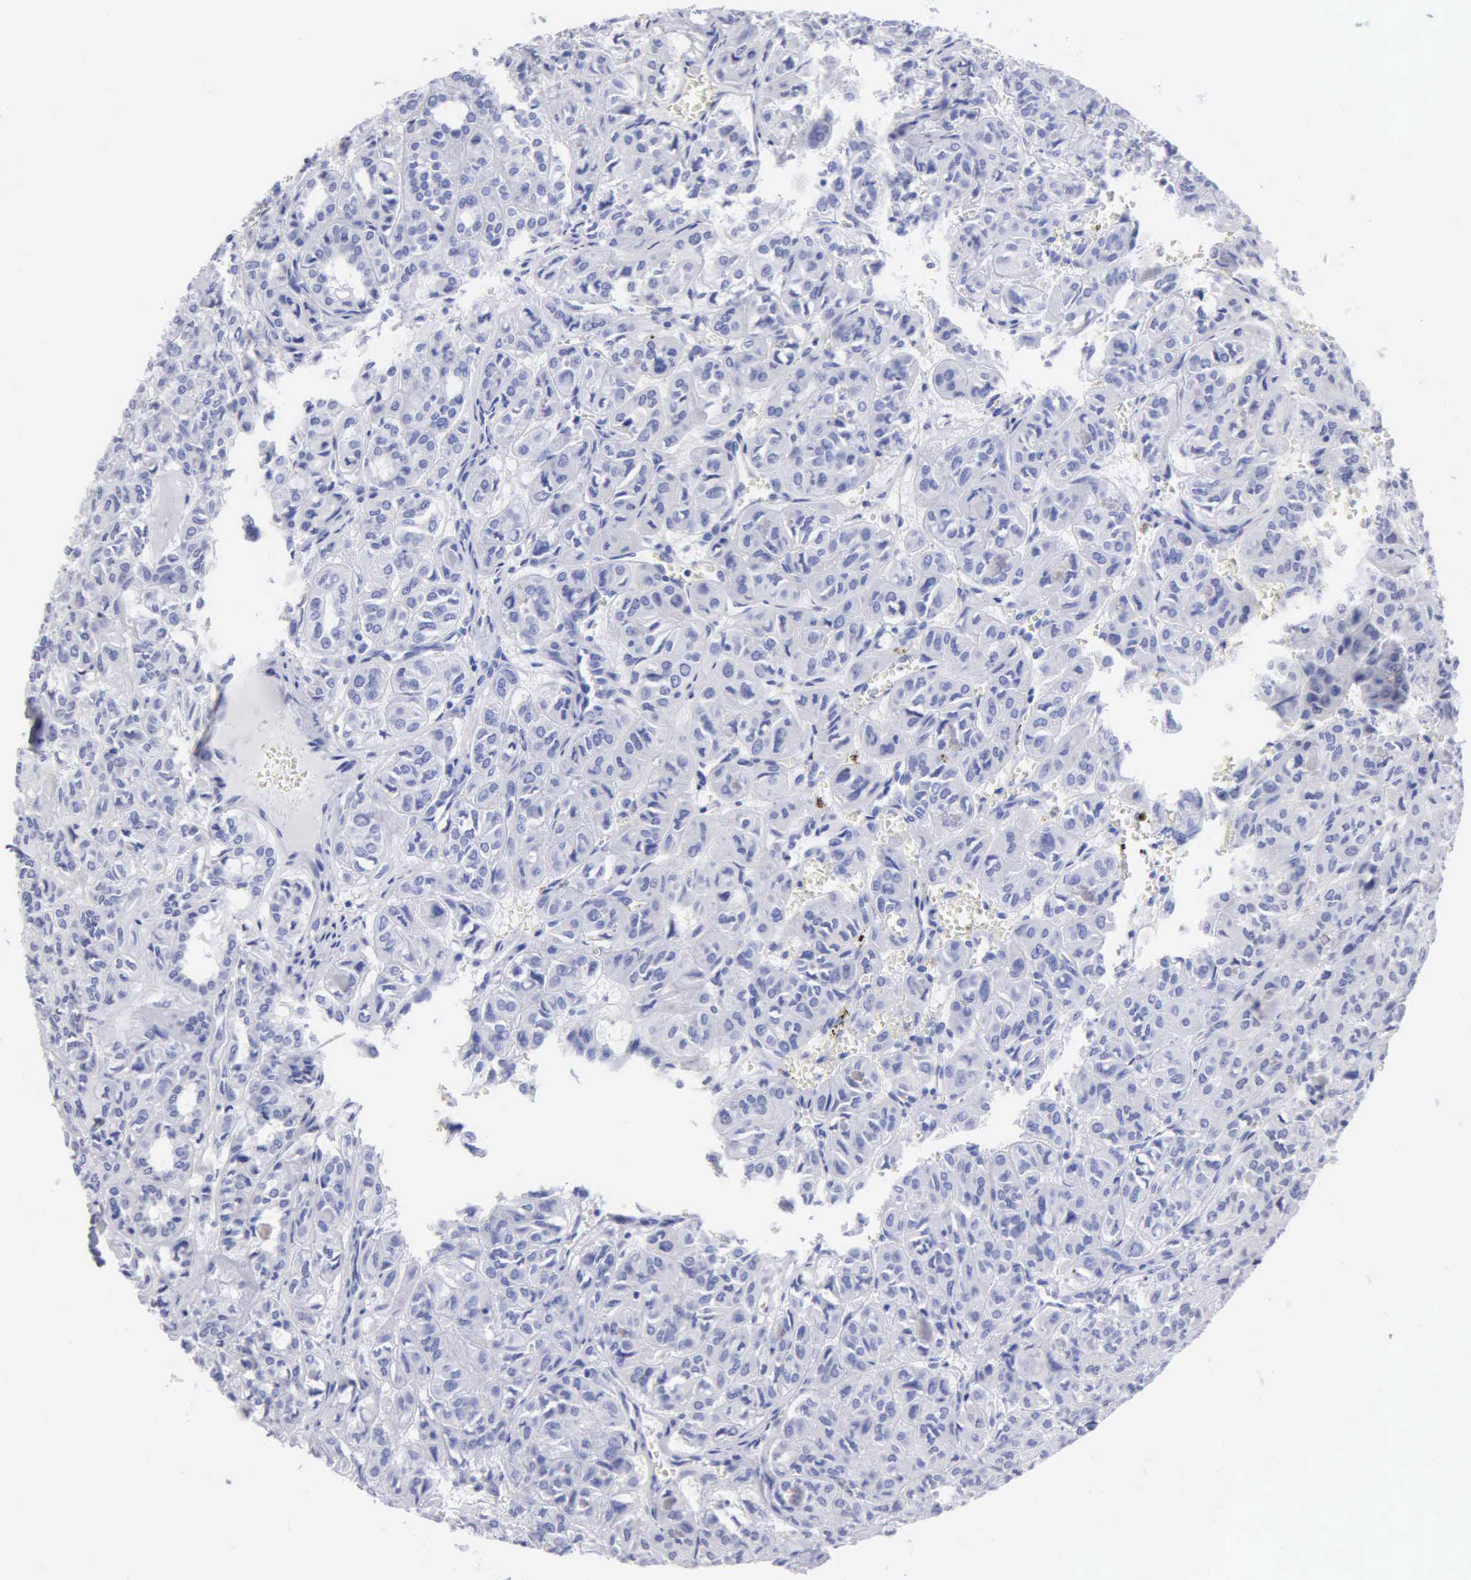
{"staining": {"intensity": "negative", "quantity": "none", "location": "none"}, "tissue": "thyroid cancer", "cell_type": "Tumor cells", "image_type": "cancer", "snomed": [{"axis": "morphology", "description": "Follicular adenoma carcinoma, NOS"}, {"axis": "topography", "description": "Thyroid gland"}], "caption": "A histopathology image of human follicular adenoma carcinoma (thyroid) is negative for staining in tumor cells.", "gene": "CYP19A1", "patient": {"sex": "female", "age": 71}}